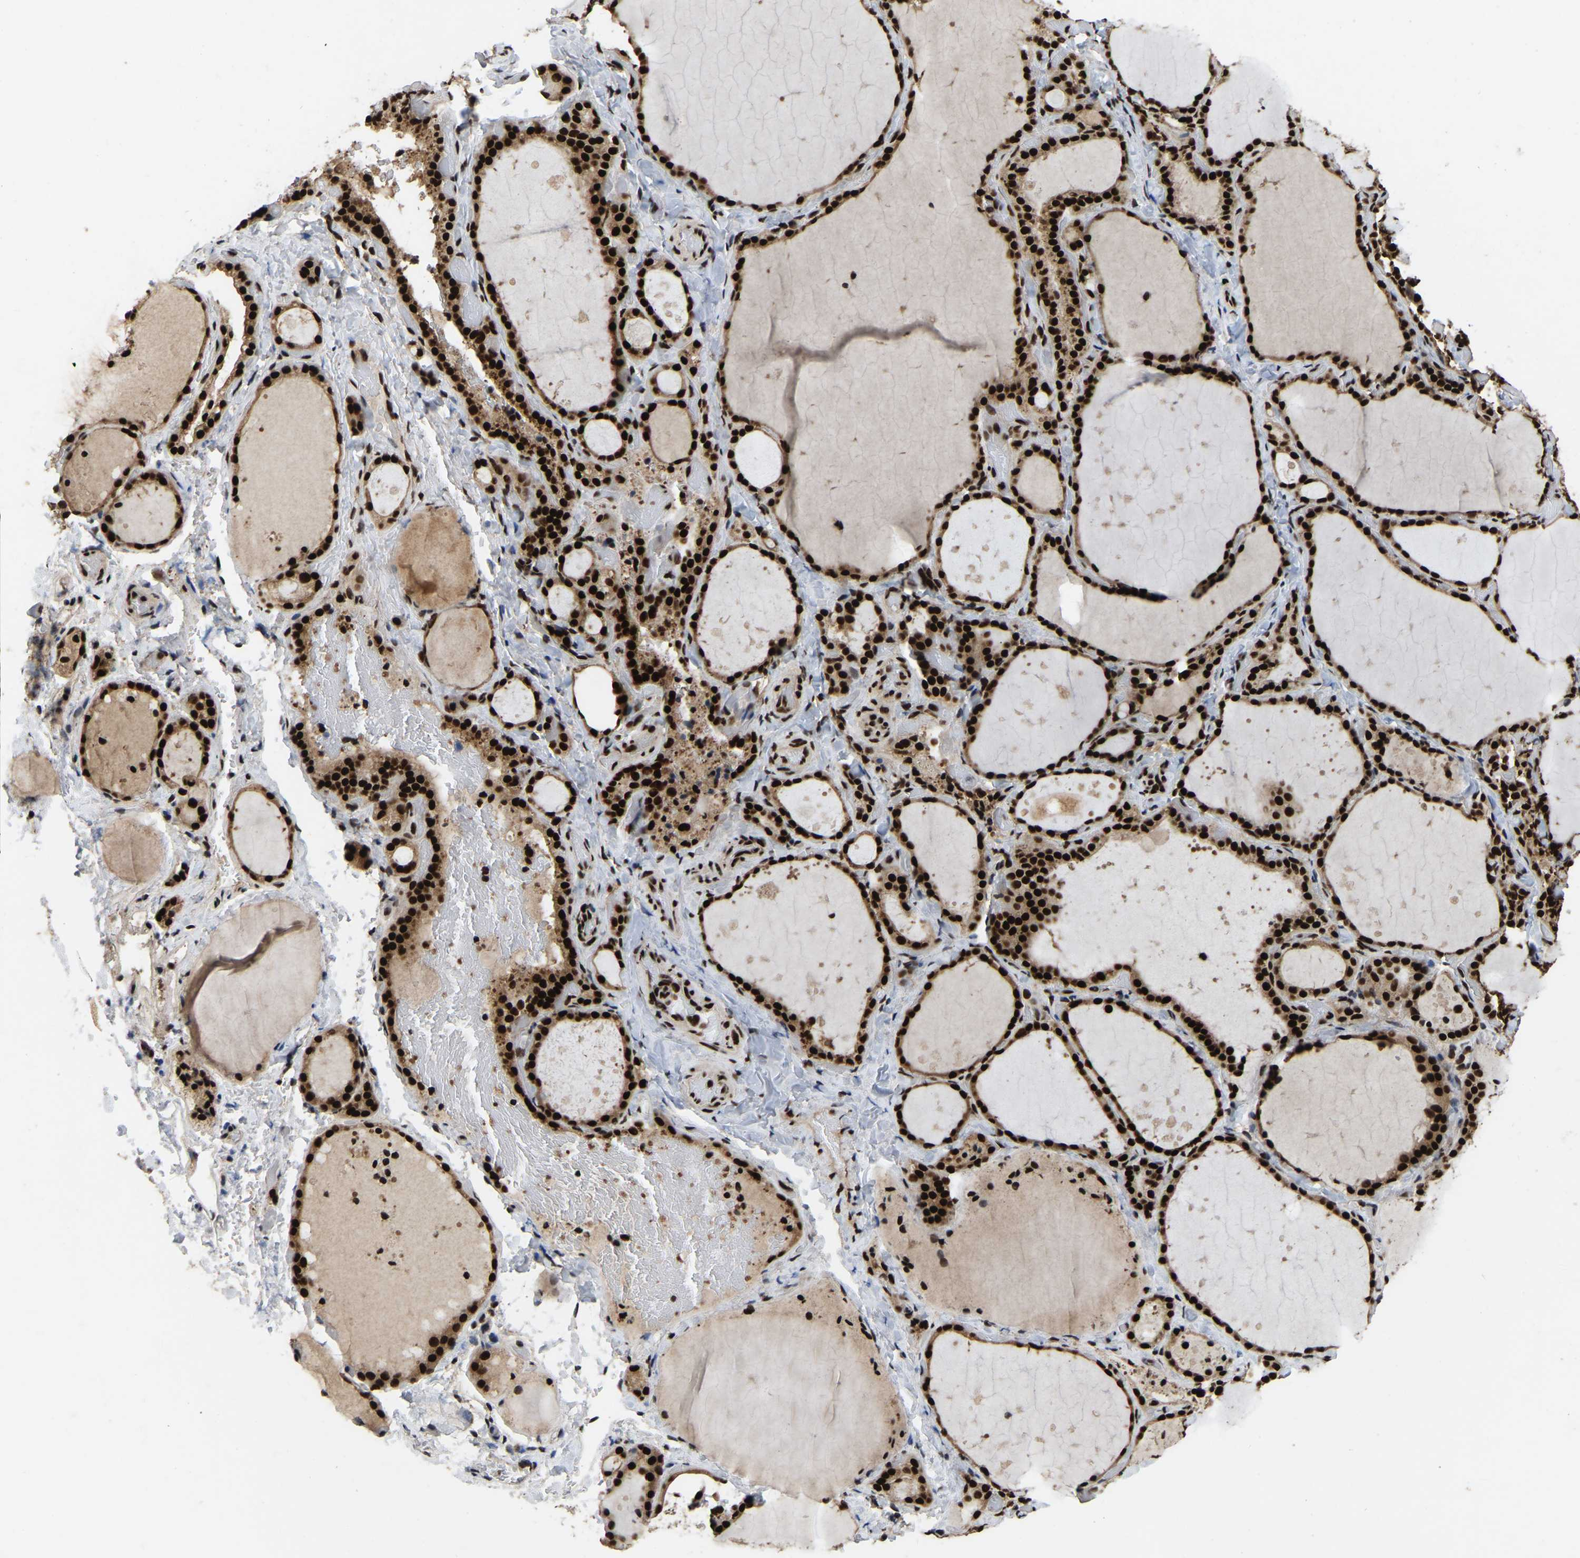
{"staining": {"intensity": "strong", "quantity": ">75%", "location": "cytoplasmic/membranous,nuclear"}, "tissue": "thyroid gland", "cell_type": "Glandular cells", "image_type": "normal", "snomed": [{"axis": "morphology", "description": "Normal tissue, NOS"}, {"axis": "topography", "description": "Thyroid gland"}], "caption": "A micrograph showing strong cytoplasmic/membranous,nuclear staining in about >75% of glandular cells in benign thyroid gland, as visualized by brown immunohistochemical staining.", "gene": "TBL1XR1", "patient": {"sex": "female", "age": 44}}